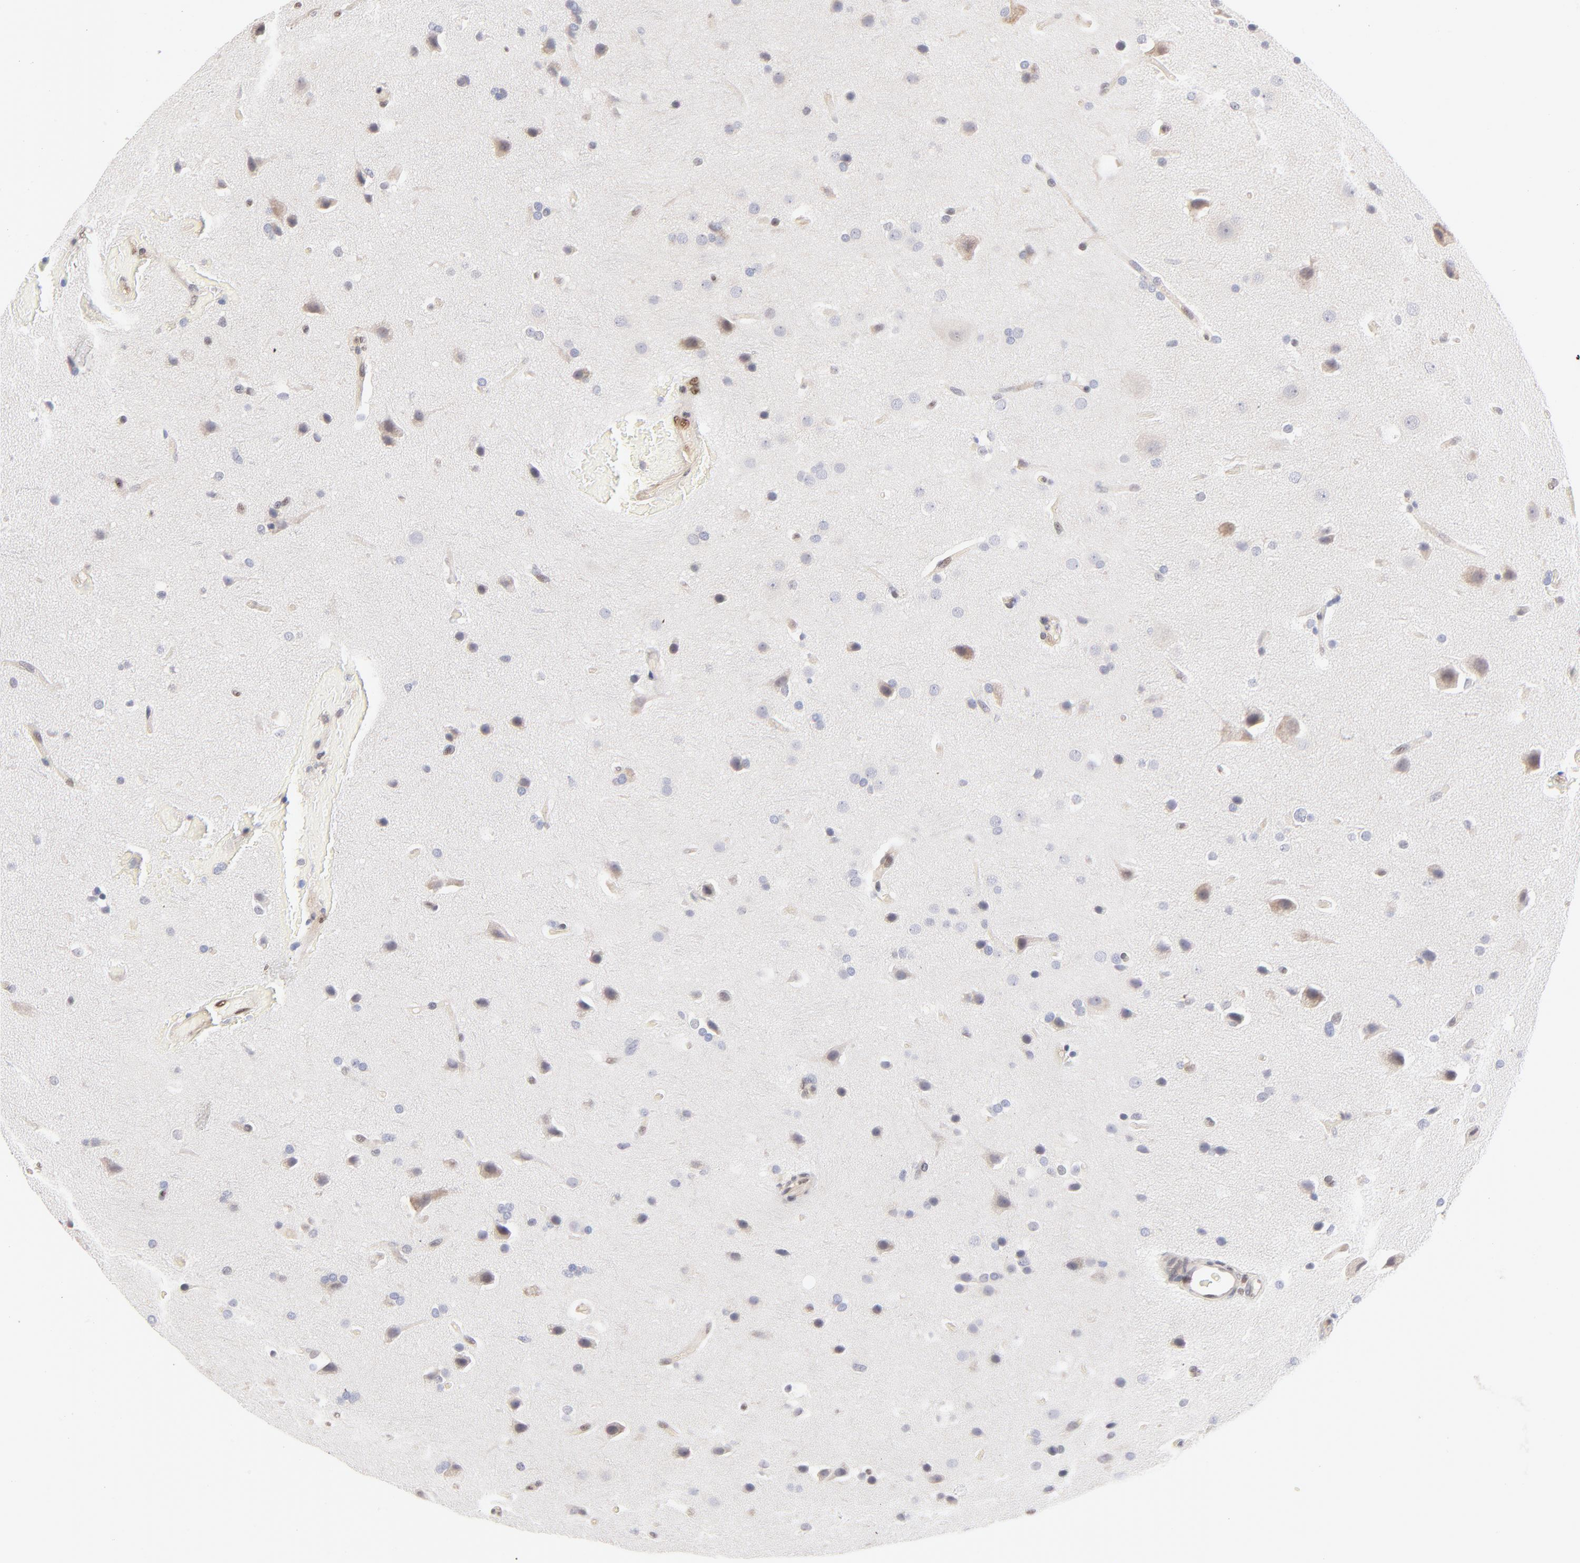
{"staining": {"intensity": "negative", "quantity": "none", "location": "none"}, "tissue": "glioma", "cell_type": "Tumor cells", "image_type": "cancer", "snomed": [{"axis": "morphology", "description": "Glioma, malignant, Low grade"}, {"axis": "topography", "description": "Cerebral cortex"}], "caption": "This is a photomicrograph of IHC staining of malignant low-grade glioma, which shows no positivity in tumor cells.", "gene": "STAT3", "patient": {"sex": "female", "age": 47}}